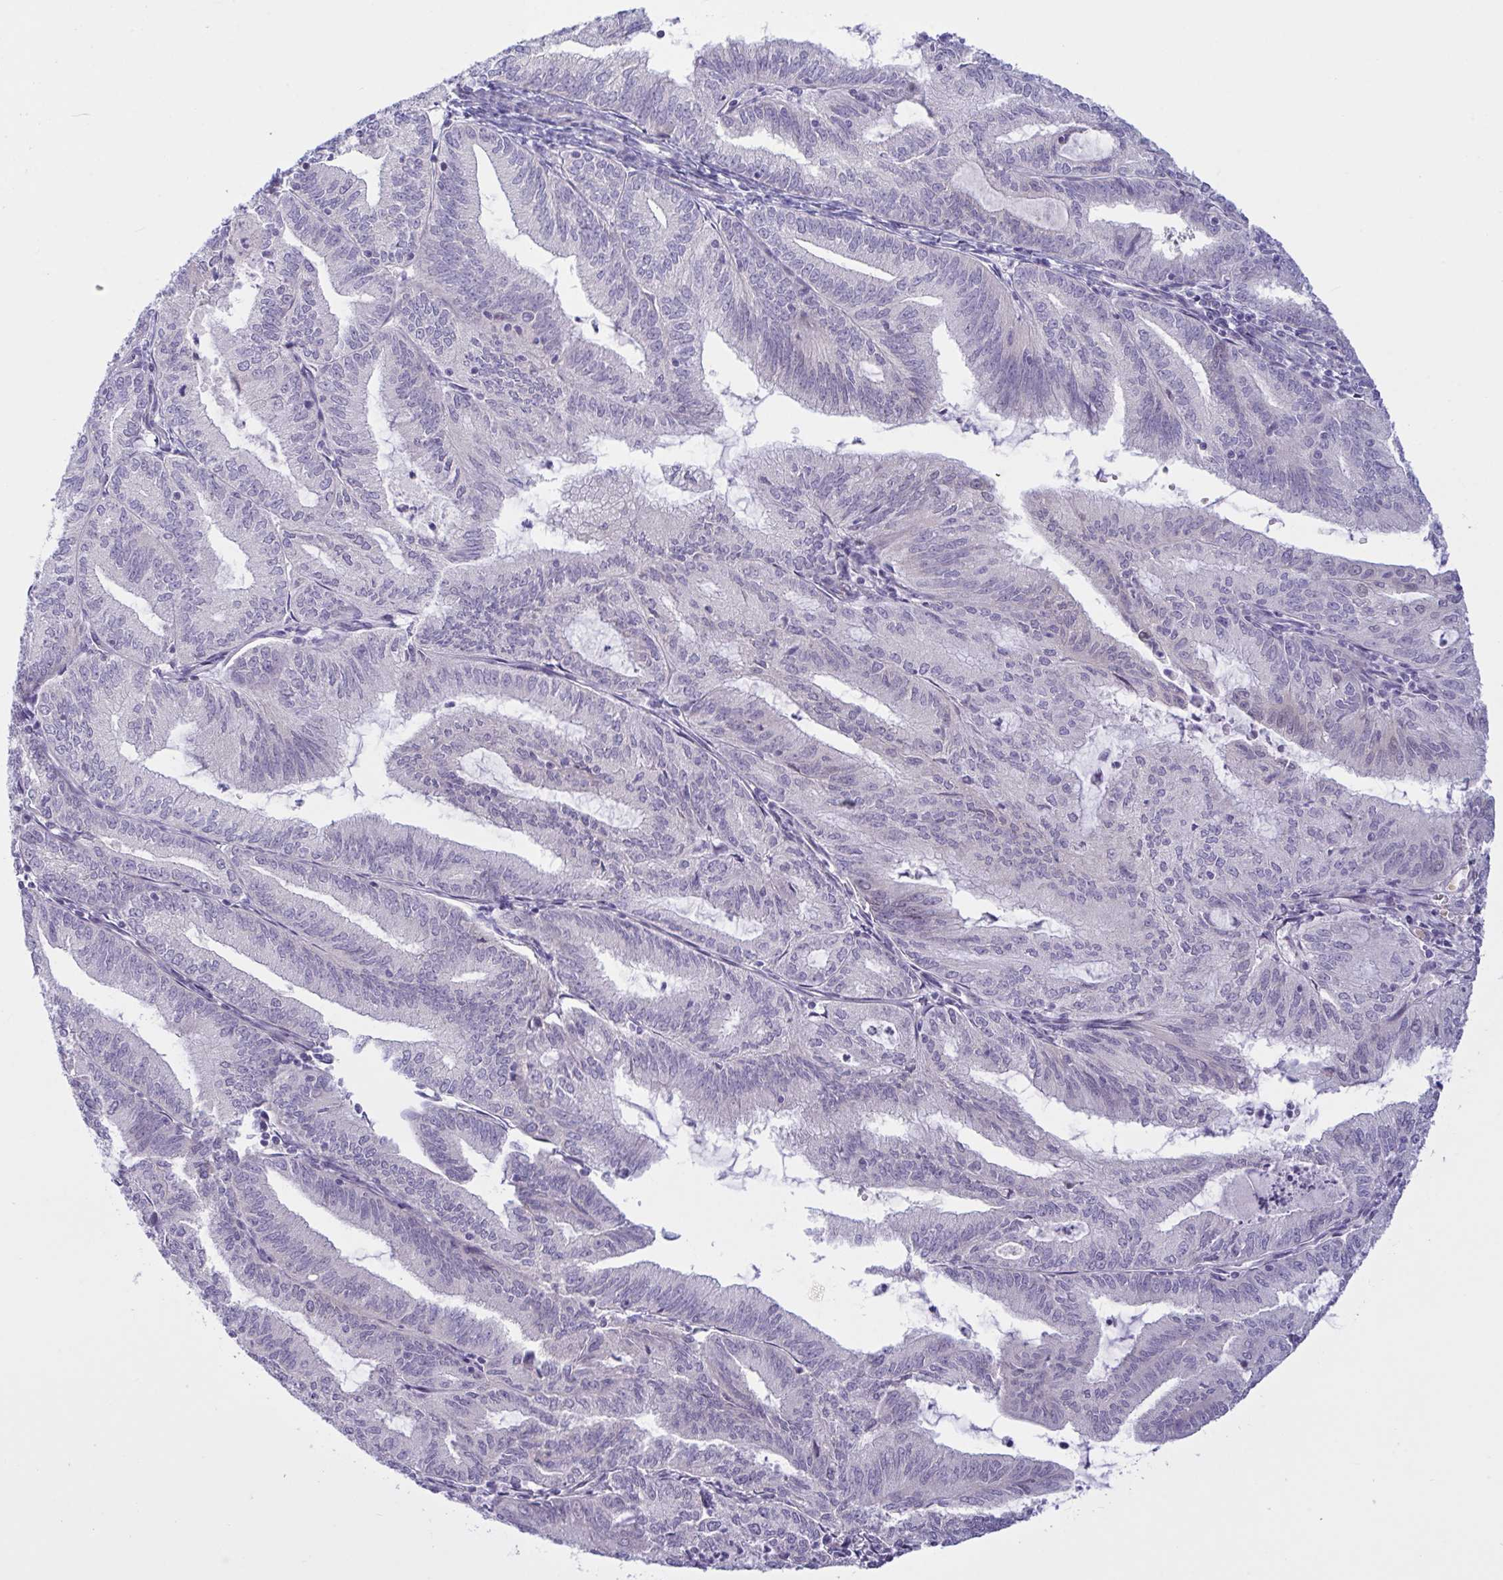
{"staining": {"intensity": "negative", "quantity": "none", "location": "none"}, "tissue": "endometrial cancer", "cell_type": "Tumor cells", "image_type": "cancer", "snomed": [{"axis": "morphology", "description": "Adenocarcinoma, NOS"}, {"axis": "topography", "description": "Endometrium"}], "caption": "This is an immunohistochemistry (IHC) photomicrograph of endometrial cancer (adenocarcinoma). There is no staining in tumor cells.", "gene": "VWC2", "patient": {"sex": "female", "age": 70}}